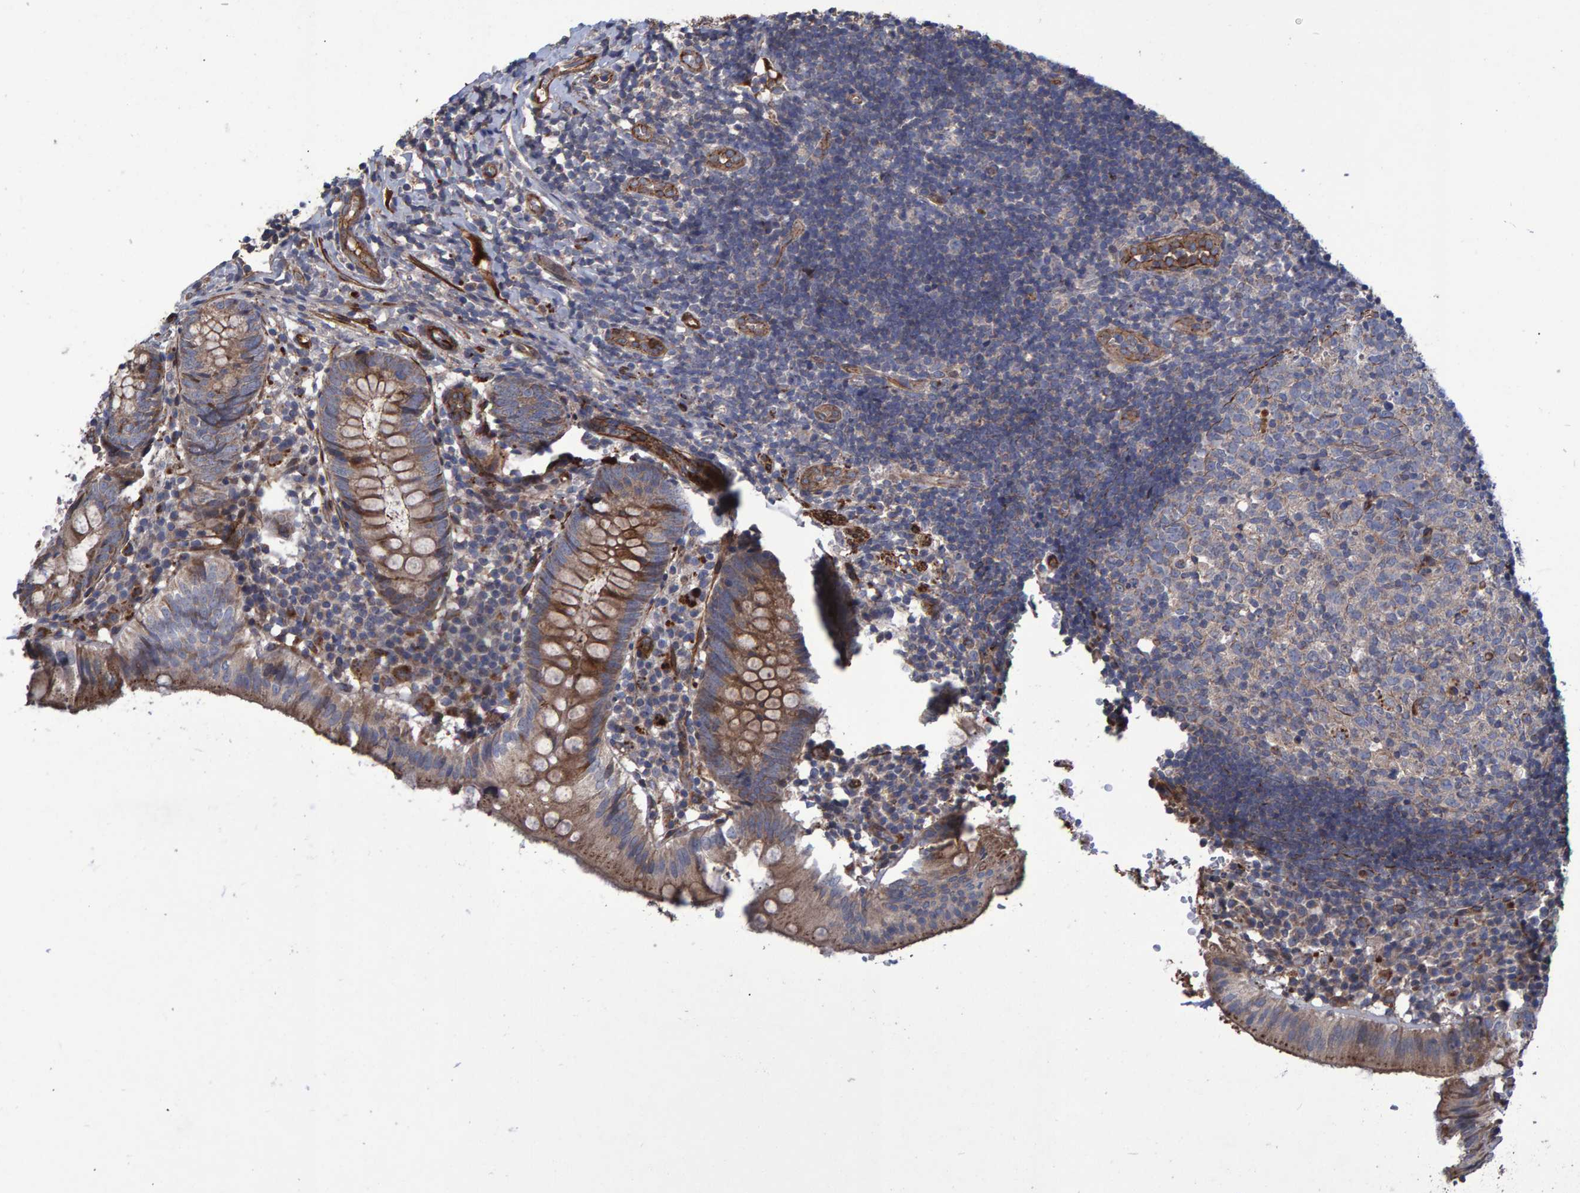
{"staining": {"intensity": "moderate", "quantity": ">75%", "location": "cytoplasmic/membranous"}, "tissue": "appendix", "cell_type": "Glandular cells", "image_type": "normal", "snomed": [{"axis": "morphology", "description": "Normal tissue, NOS"}, {"axis": "topography", "description": "Appendix"}], "caption": "Immunohistochemistry micrograph of unremarkable human appendix stained for a protein (brown), which exhibits medium levels of moderate cytoplasmic/membranous staining in about >75% of glandular cells.", "gene": "SLIT2", "patient": {"sex": "male", "age": 8}}